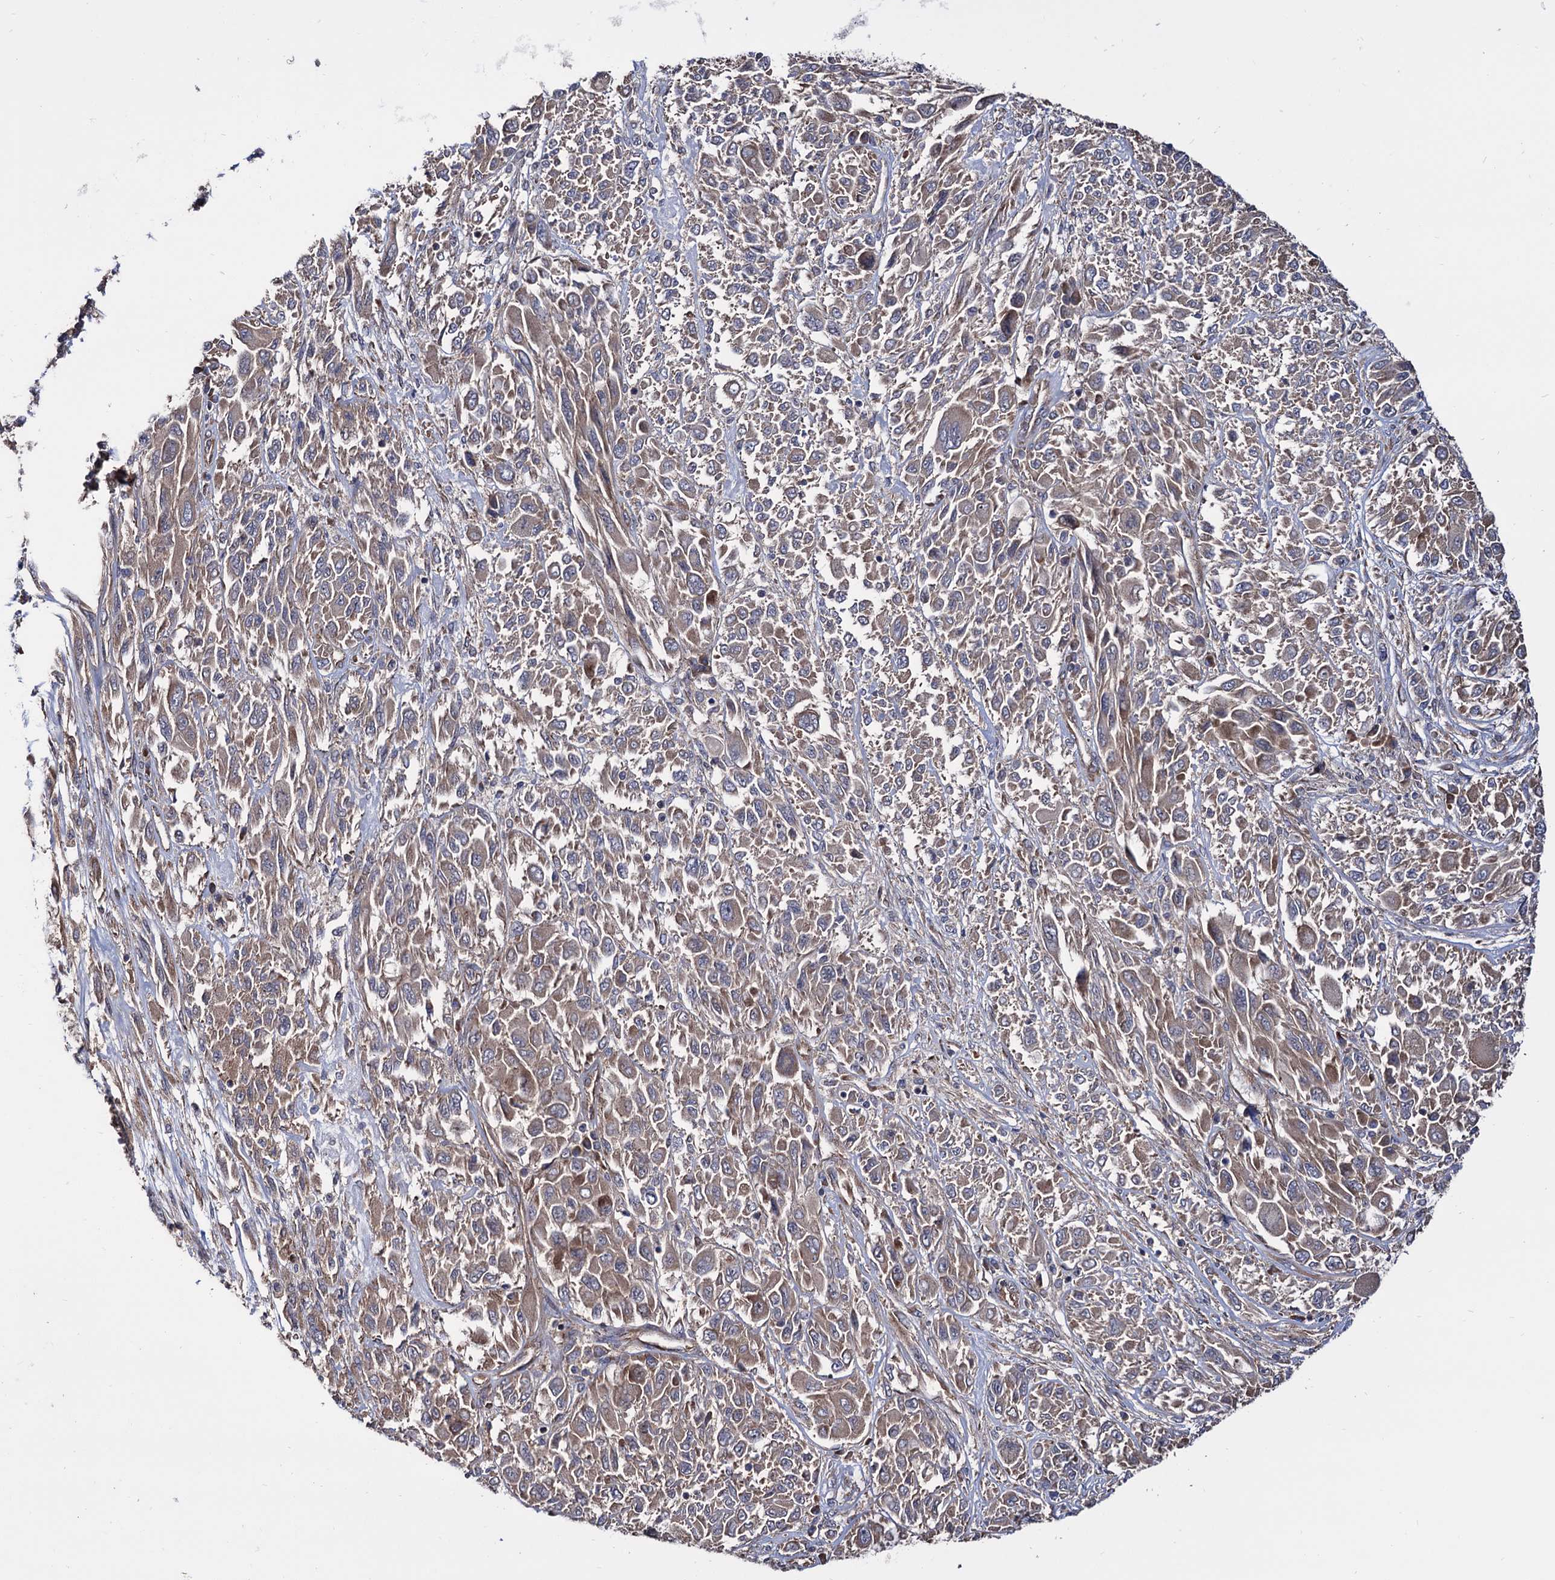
{"staining": {"intensity": "weak", "quantity": "<25%", "location": "cytoplasmic/membranous"}, "tissue": "melanoma", "cell_type": "Tumor cells", "image_type": "cancer", "snomed": [{"axis": "morphology", "description": "Malignant melanoma, NOS"}, {"axis": "topography", "description": "Skin"}], "caption": "Micrograph shows no protein expression in tumor cells of melanoma tissue.", "gene": "FERMT2", "patient": {"sex": "female", "age": 91}}